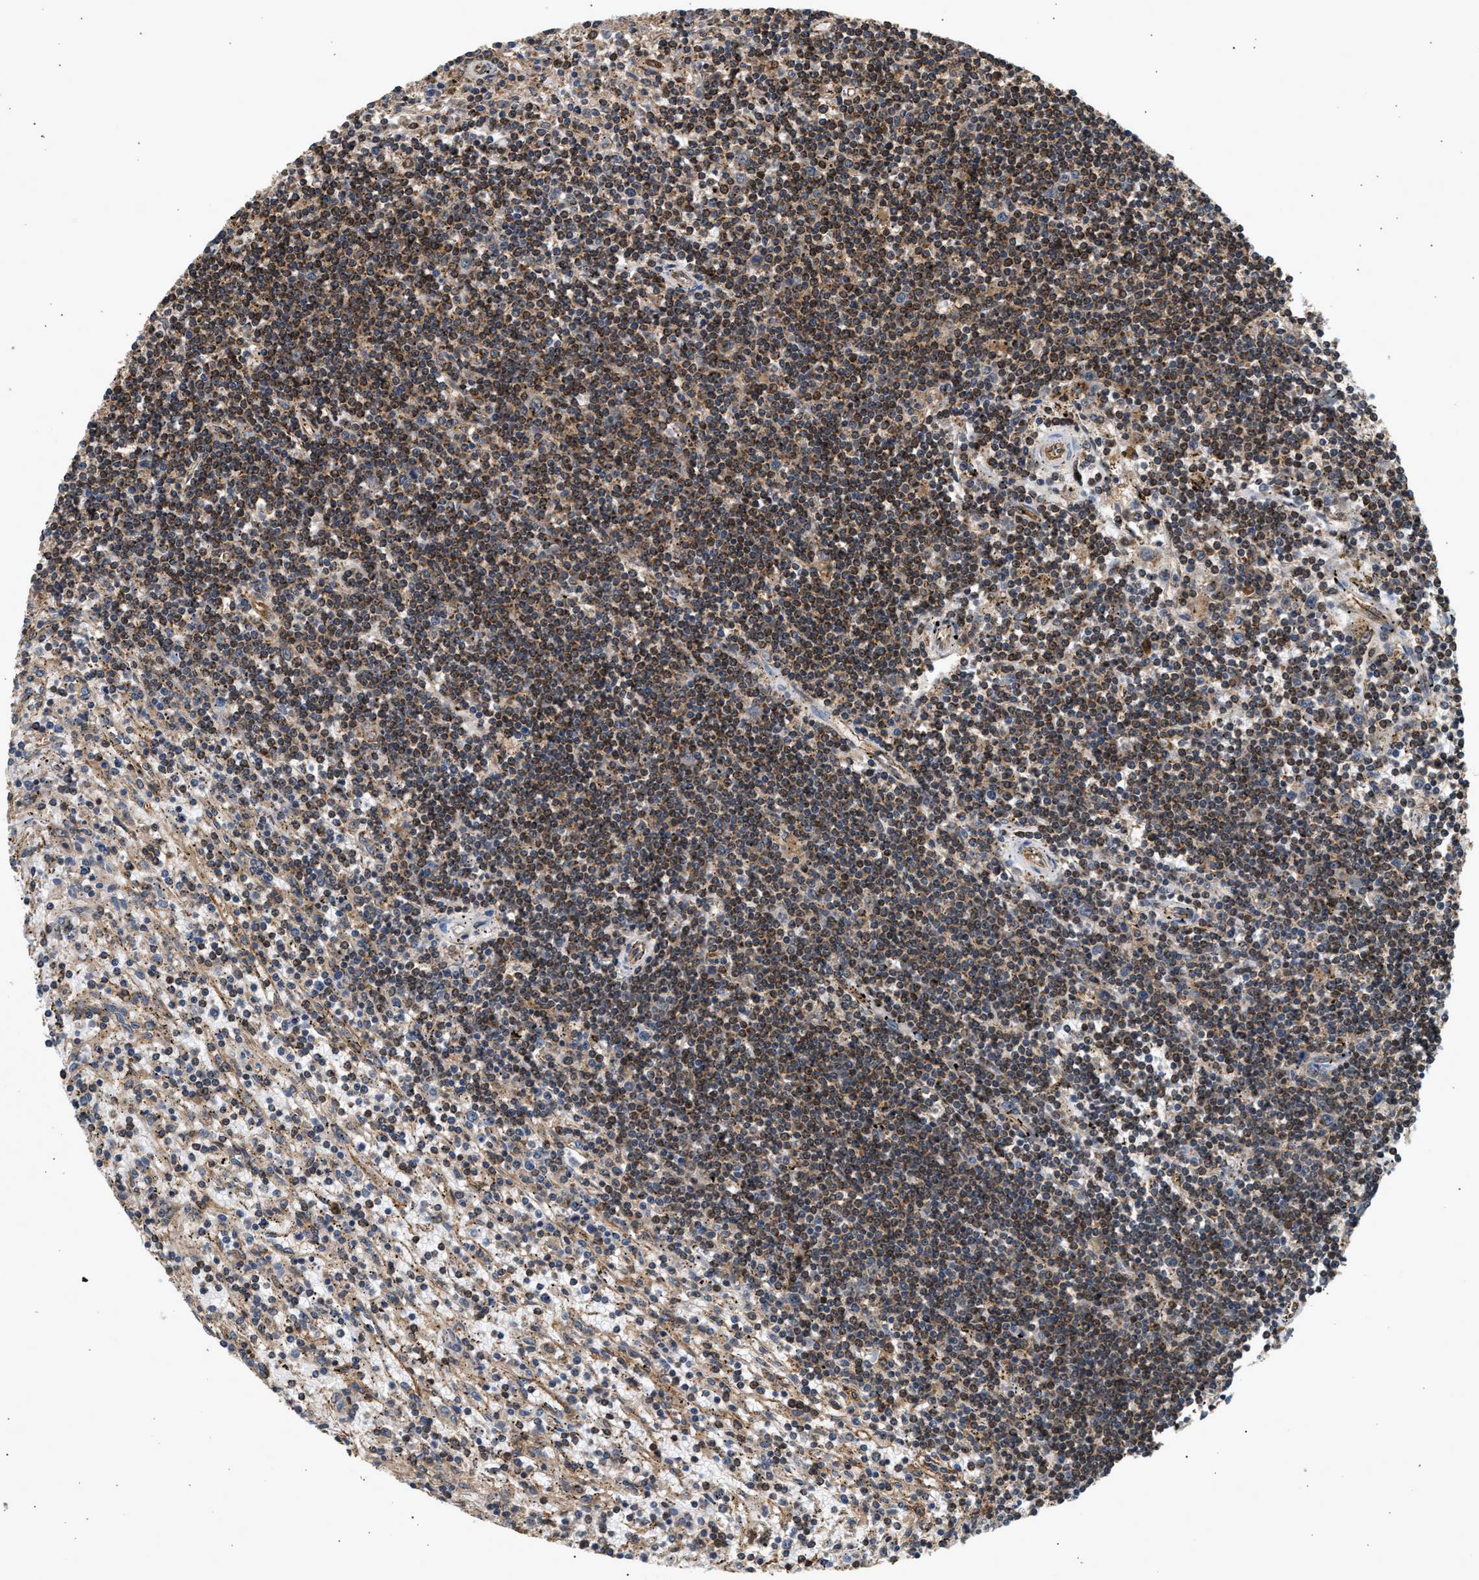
{"staining": {"intensity": "moderate", "quantity": ">75%", "location": "cytoplasmic/membranous"}, "tissue": "lymphoma", "cell_type": "Tumor cells", "image_type": "cancer", "snomed": [{"axis": "morphology", "description": "Malignant lymphoma, non-Hodgkin's type, Low grade"}, {"axis": "topography", "description": "Spleen"}], "caption": "Malignant lymphoma, non-Hodgkin's type (low-grade) stained with a brown dye shows moderate cytoplasmic/membranous positive staining in about >75% of tumor cells.", "gene": "DUSP14", "patient": {"sex": "male", "age": 76}}